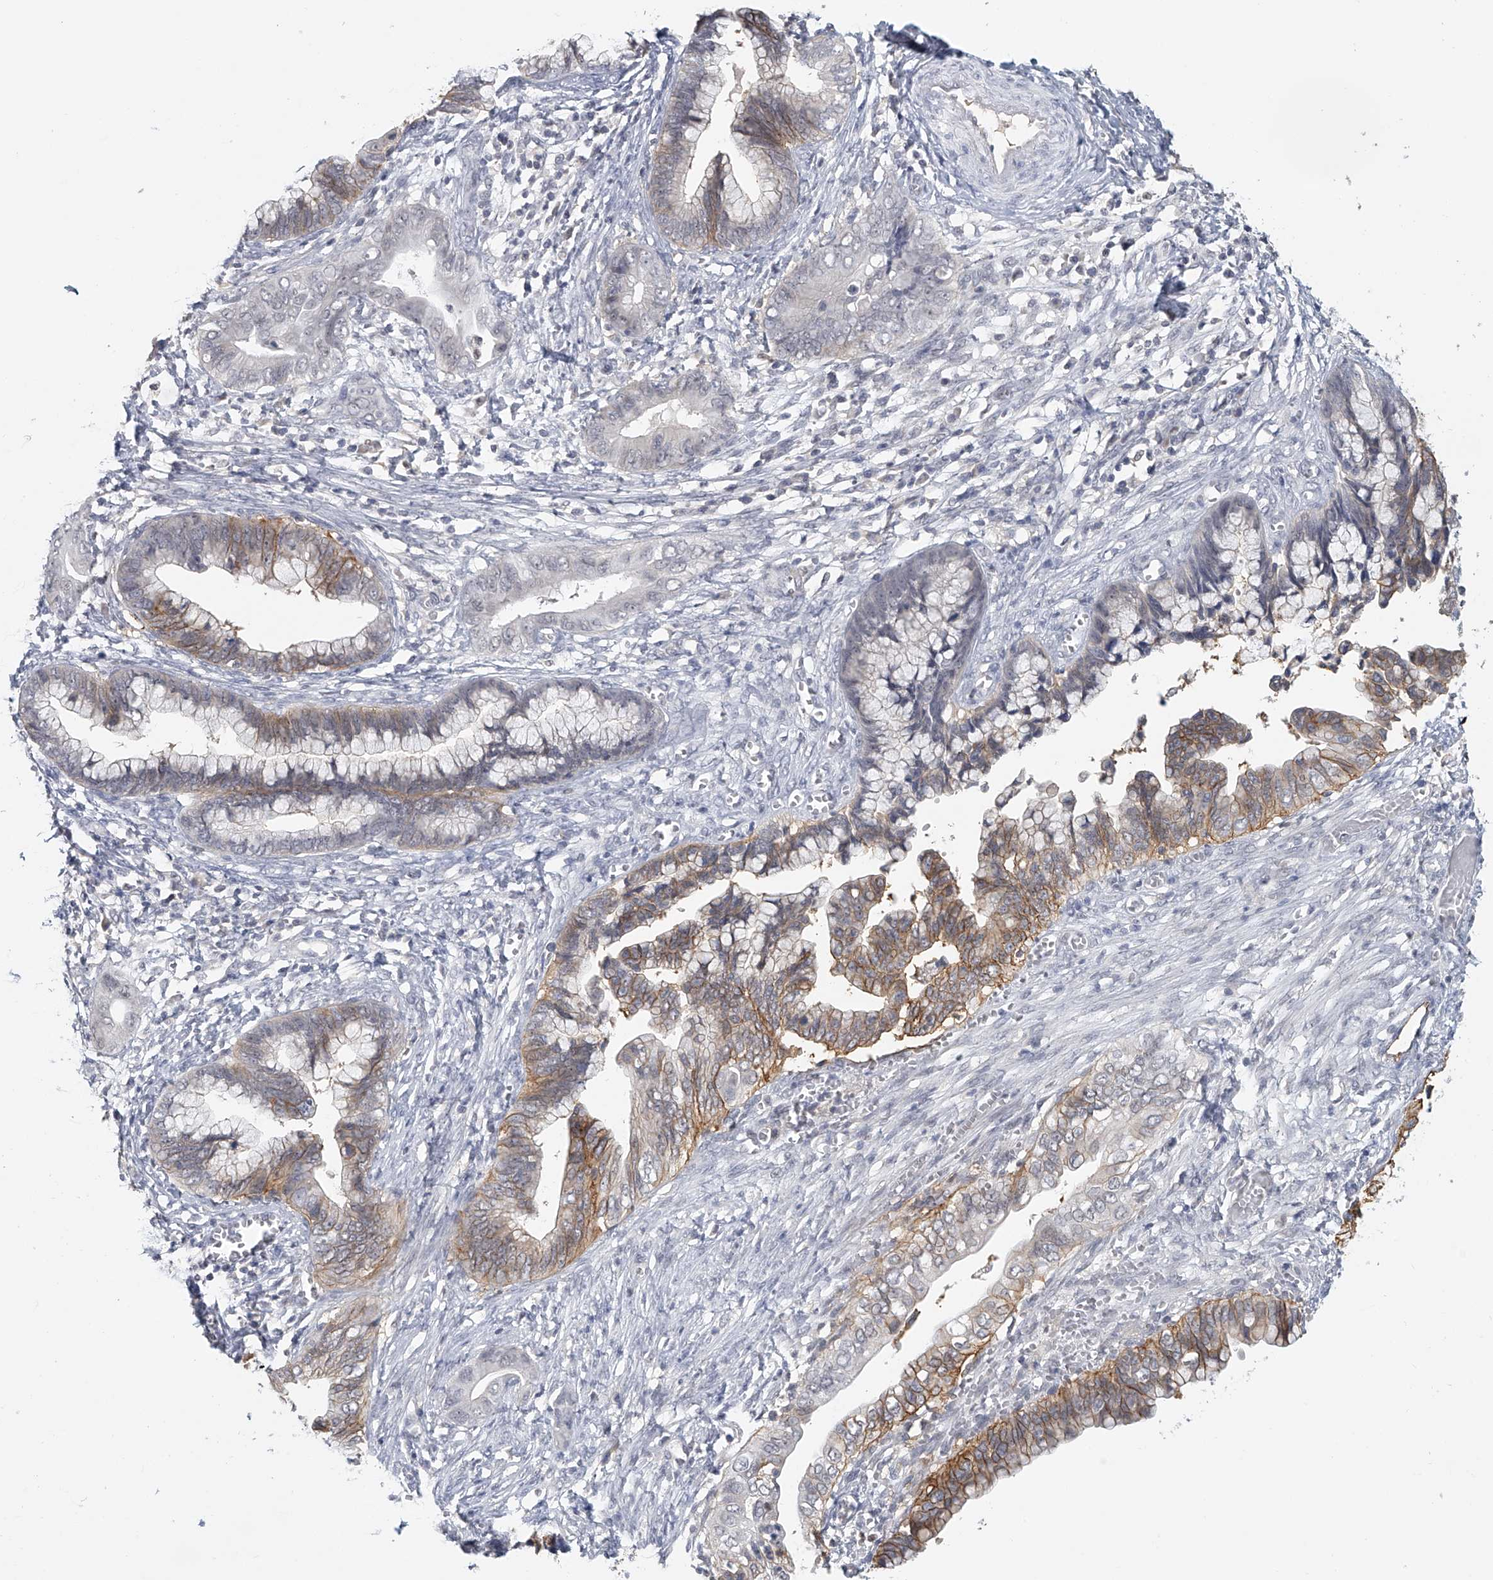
{"staining": {"intensity": "moderate", "quantity": "25%-75%", "location": "cytoplasmic/membranous"}, "tissue": "cervical cancer", "cell_type": "Tumor cells", "image_type": "cancer", "snomed": [{"axis": "morphology", "description": "Adenocarcinoma, NOS"}, {"axis": "topography", "description": "Cervix"}], "caption": "Immunohistochemical staining of cervical cancer demonstrates medium levels of moderate cytoplasmic/membranous expression in approximately 25%-75% of tumor cells. The staining was performed using DAB (3,3'-diaminobenzidine), with brown indicating positive protein expression. Nuclei are stained blue with hematoxylin.", "gene": "DDX43", "patient": {"sex": "female", "age": 44}}